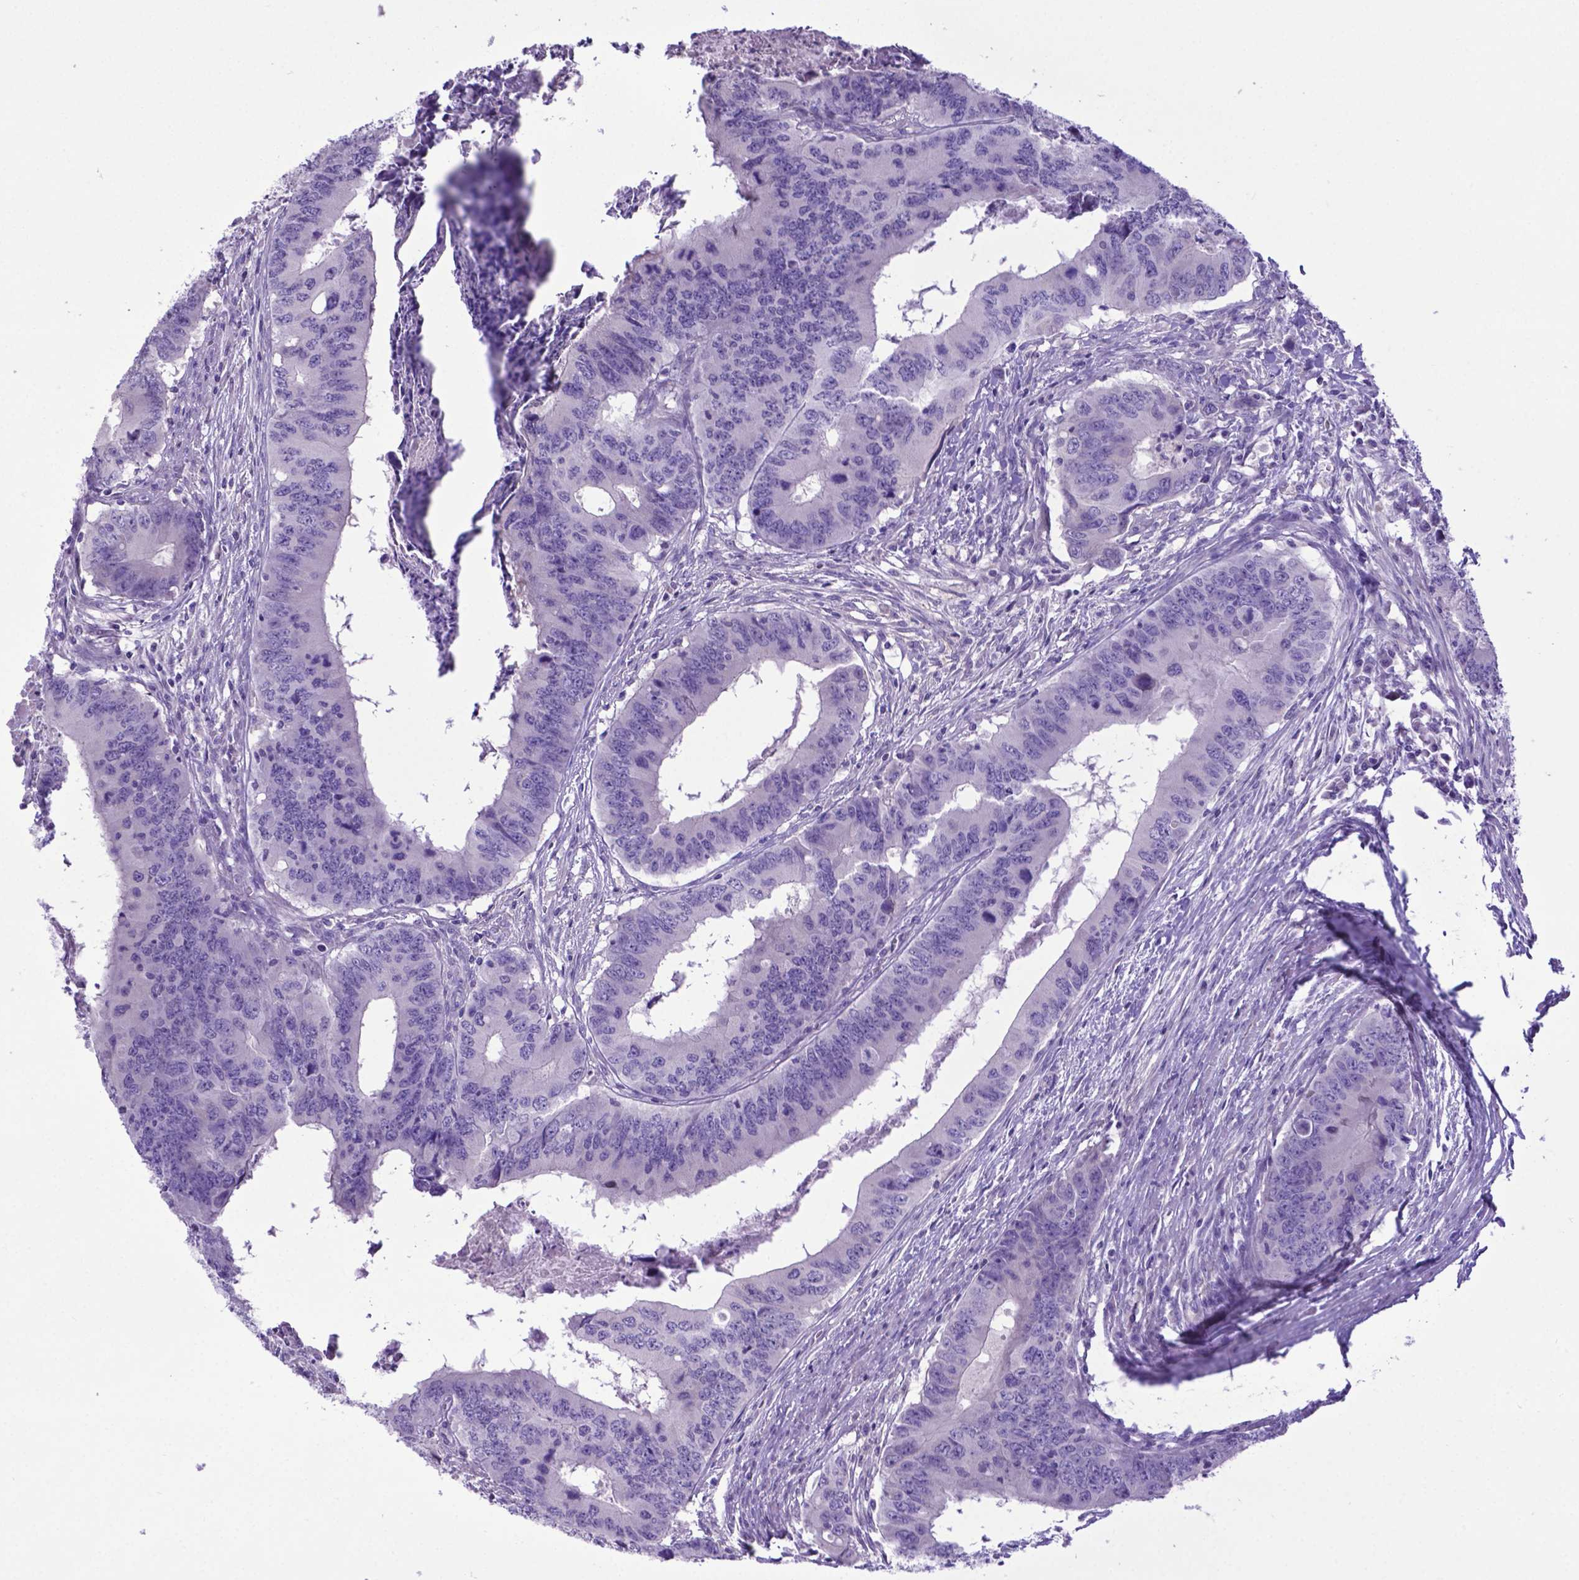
{"staining": {"intensity": "negative", "quantity": "none", "location": "none"}, "tissue": "colorectal cancer", "cell_type": "Tumor cells", "image_type": "cancer", "snomed": [{"axis": "morphology", "description": "Adenocarcinoma, NOS"}, {"axis": "topography", "description": "Colon"}], "caption": "Human adenocarcinoma (colorectal) stained for a protein using IHC exhibits no staining in tumor cells.", "gene": "ADRA2B", "patient": {"sex": "male", "age": 53}}